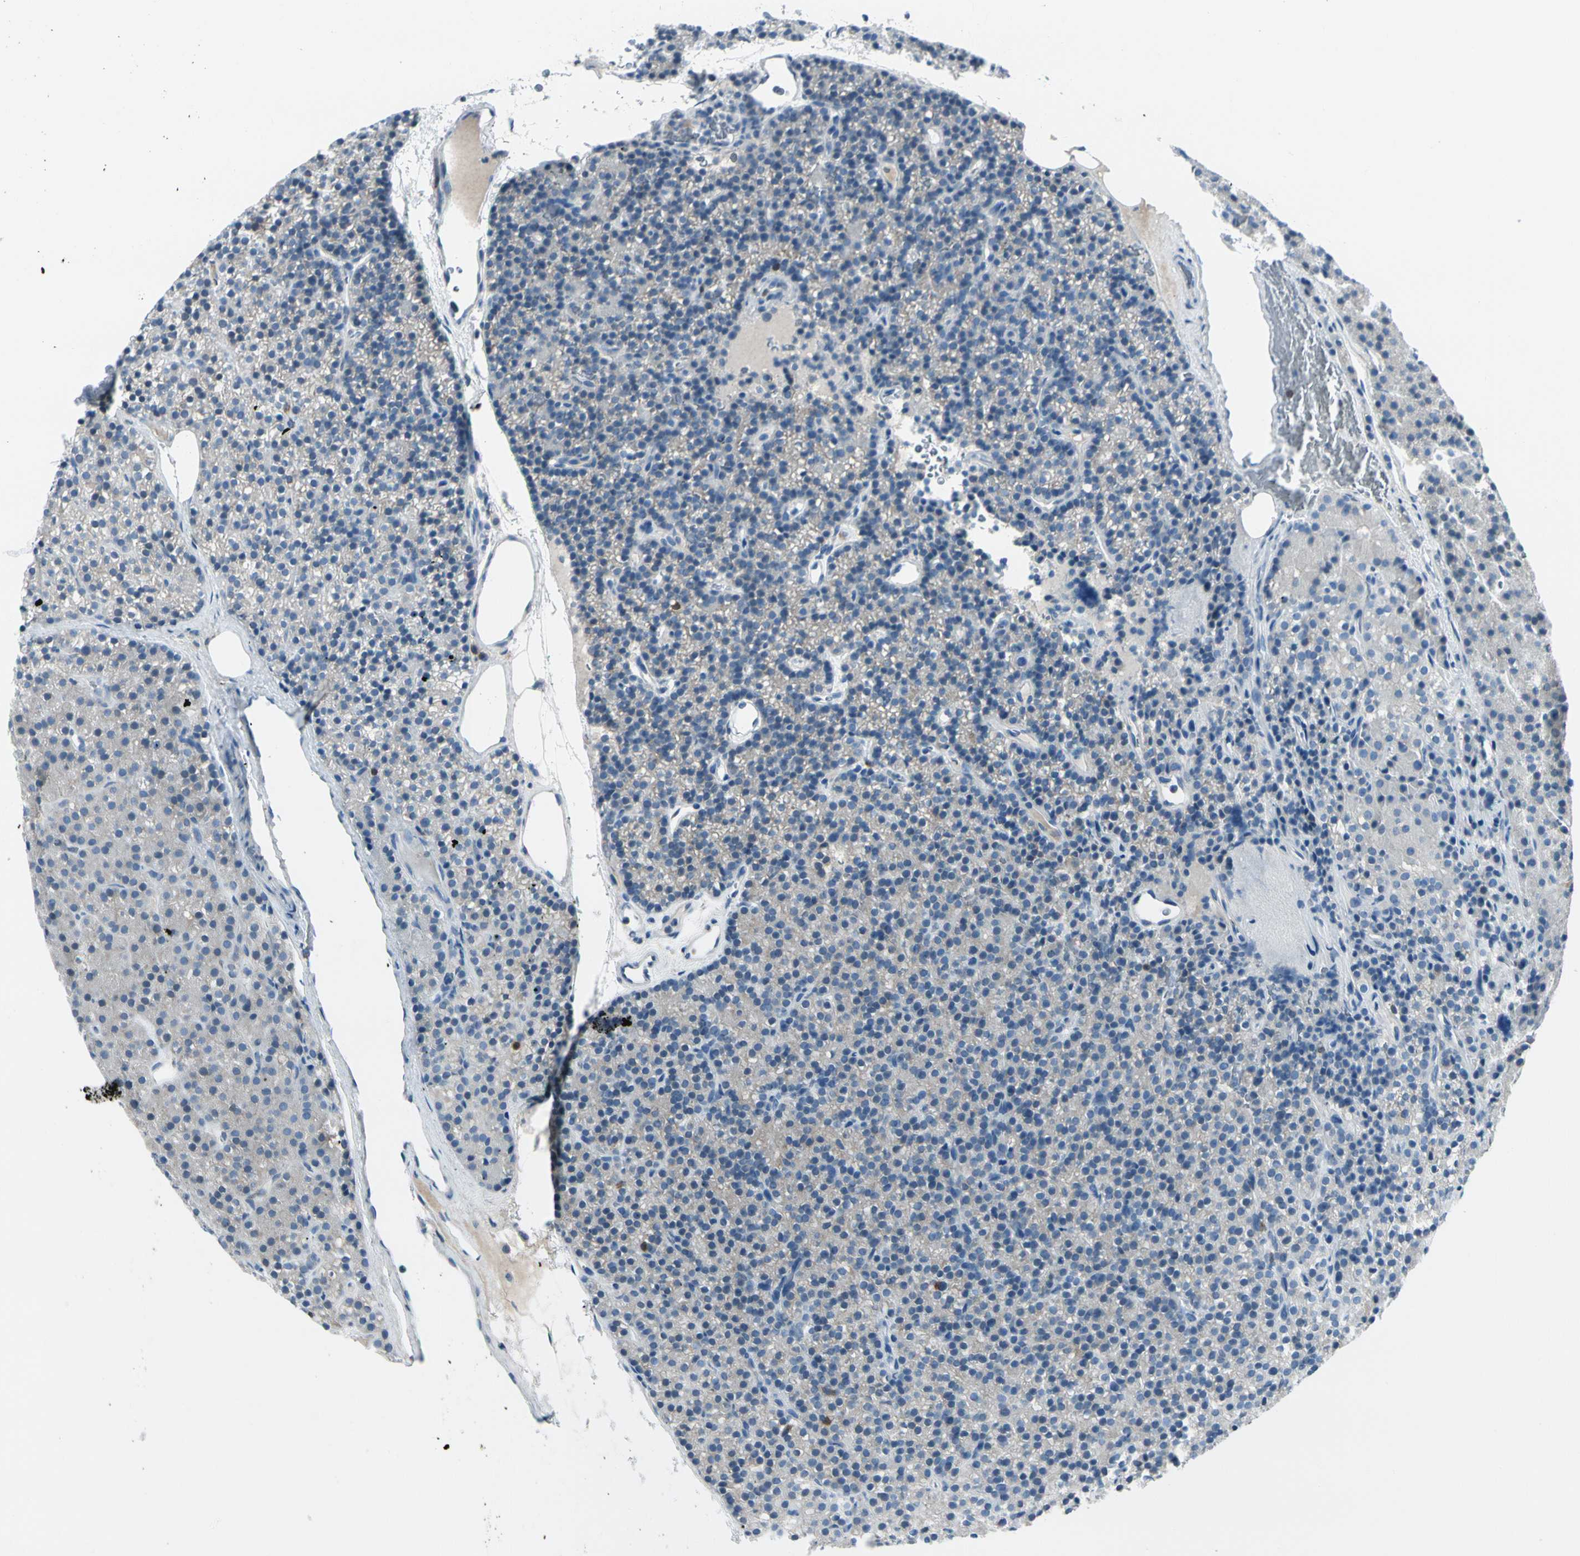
{"staining": {"intensity": "negative", "quantity": "none", "location": "none"}, "tissue": "parathyroid gland", "cell_type": "Glandular cells", "image_type": "normal", "snomed": [{"axis": "morphology", "description": "Normal tissue, NOS"}, {"axis": "morphology", "description": "Hyperplasia, NOS"}, {"axis": "topography", "description": "Parathyroid gland"}], "caption": "Immunohistochemistry of unremarkable parathyroid gland displays no expression in glandular cells. (IHC, brightfield microscopy, high magnification).", "gene": "TRAF1", "patient": {"sex": "male", "age": 44}}